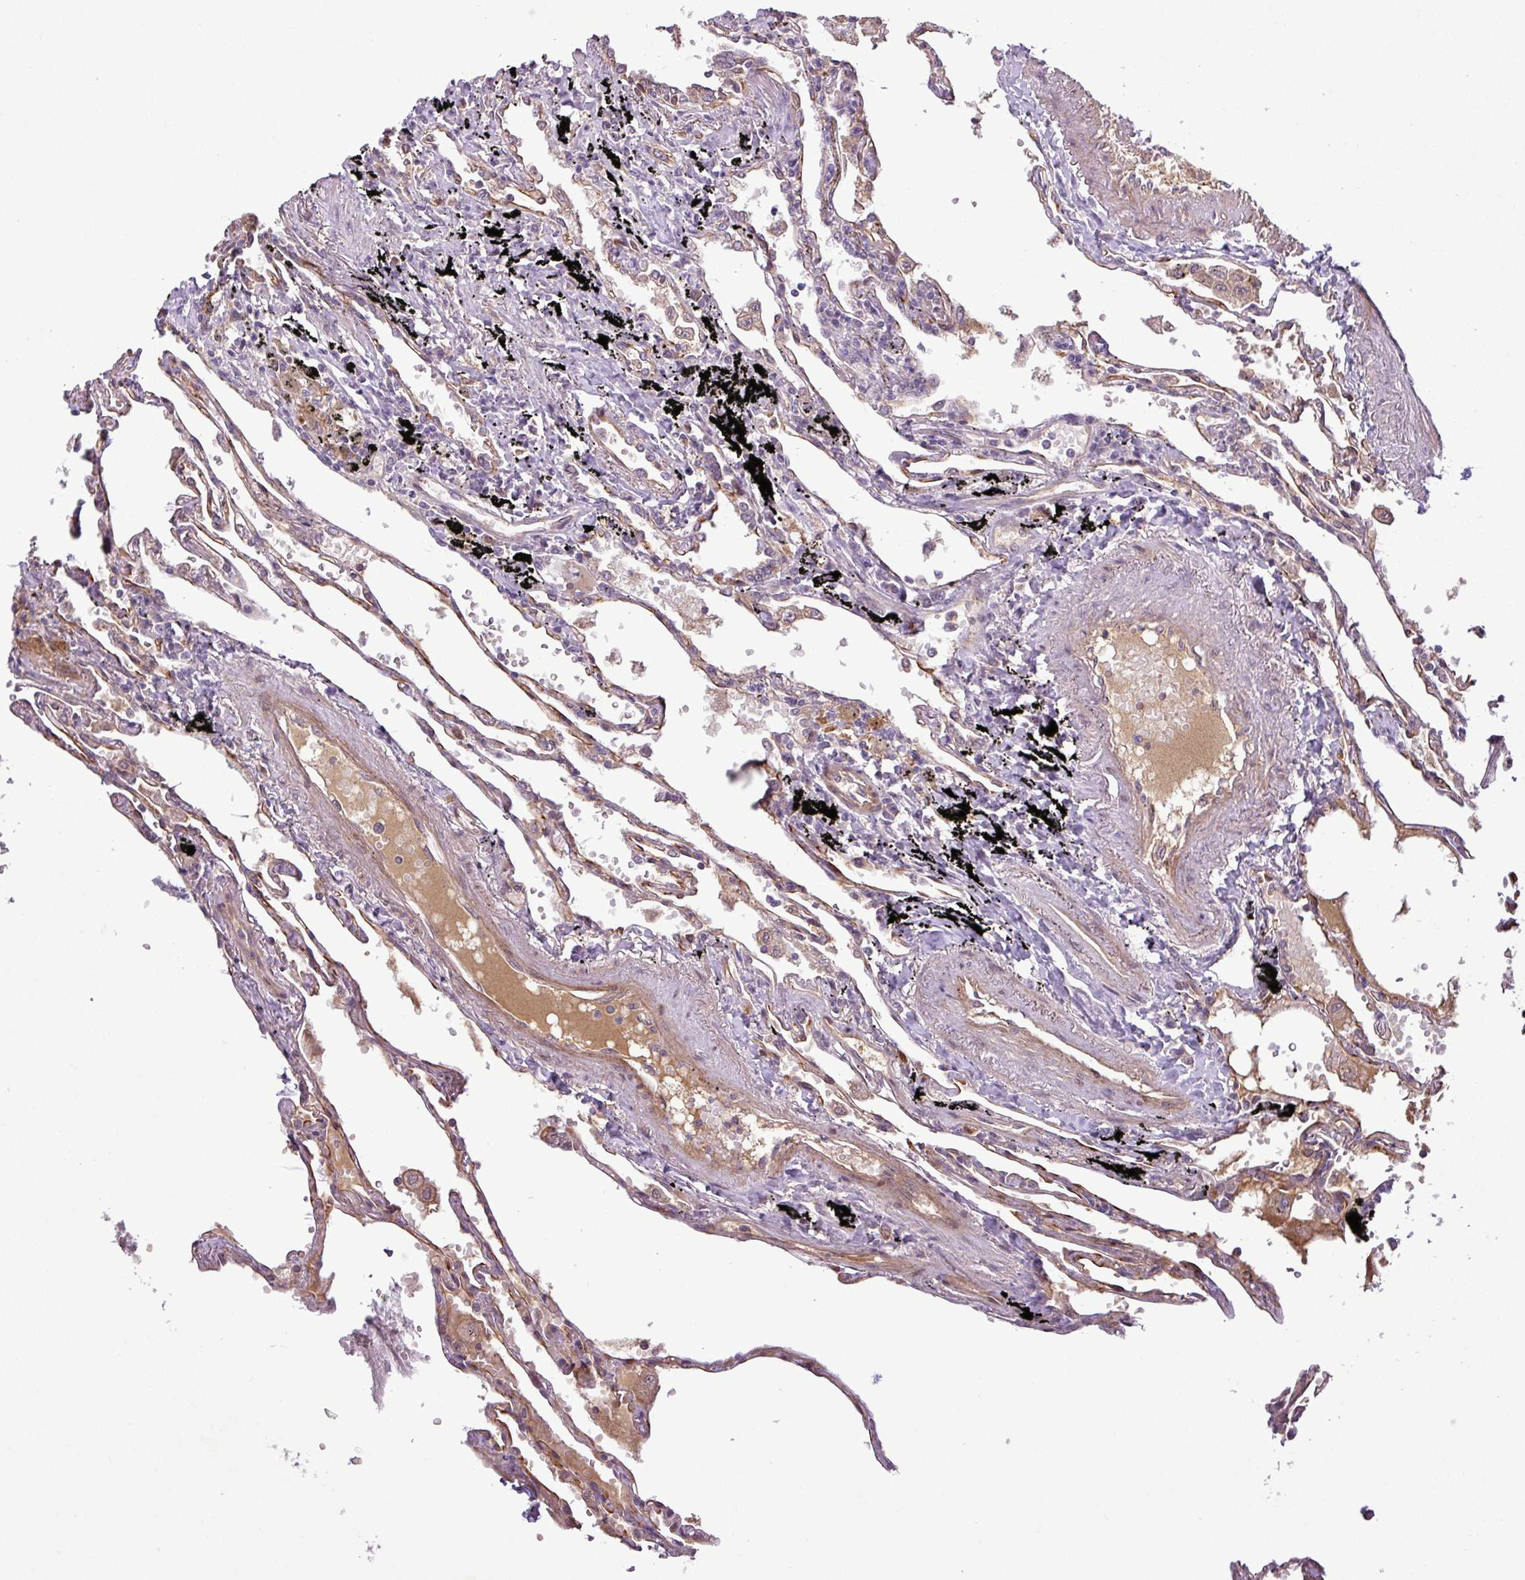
{"staining": {"intensity": "moderate", "quantity": "25%-75%", "location": "cytoplasmic/membranous,nuclear"}, "tissue": "lung", "cell_type": "Alveolar cells", "image_type": "normal", "snomed": [{"axis": "morphology", "description": "Normal tissue, NOS"}, {"axis": "topography", "description": "Lung"}], "caption": "Moderate cytoplasmic/membranous,nuclear positivity for a protein is present in approximately 25%-75% of alveolar cells of benign lung using IHC.", "gene": "PCDH1", "patient": {"sex": "female", "age": 67}}